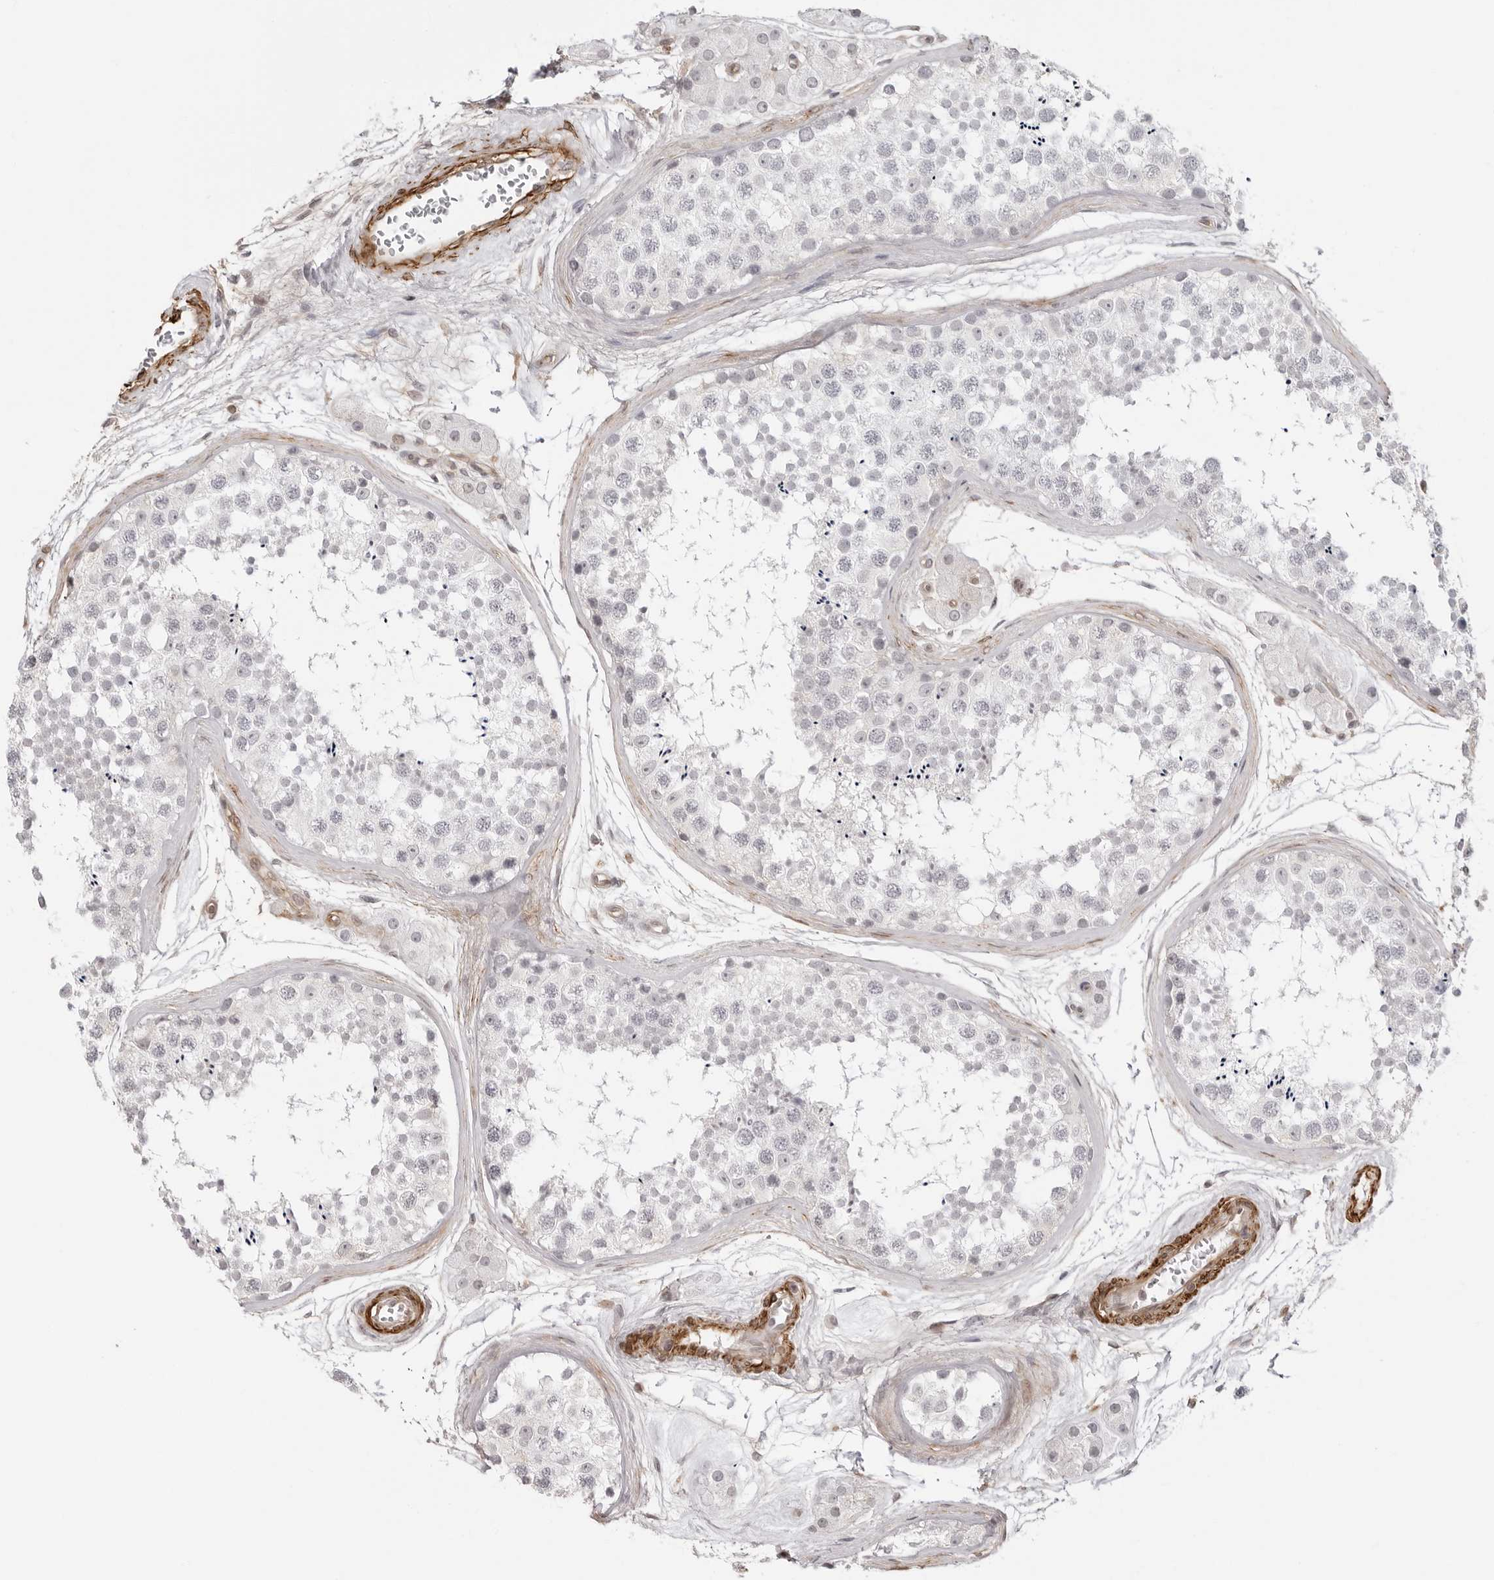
{"staining": {"intensity": "weak", "quantity": "<25%", "location": "cytoplasmic/membranous"}, "tissue": "testis", "cell_type": "Cells in seminiferous ducts", "image_type": "normal", "snomed": [{"axis": "morphology", "description": "Normal tissue, NOS"}, {"axis": "topography", "description": "Testis"}], "caption": "DAB immunohistochemical staining of unremarkable testis demonstrates no significant staining in cells in seminiferous ducts. (Immunohistochemistry (ihc), brightfield microscopy, high magnification).", "gene": "UNK", "patient": {"sex": "male", "age": 56}}